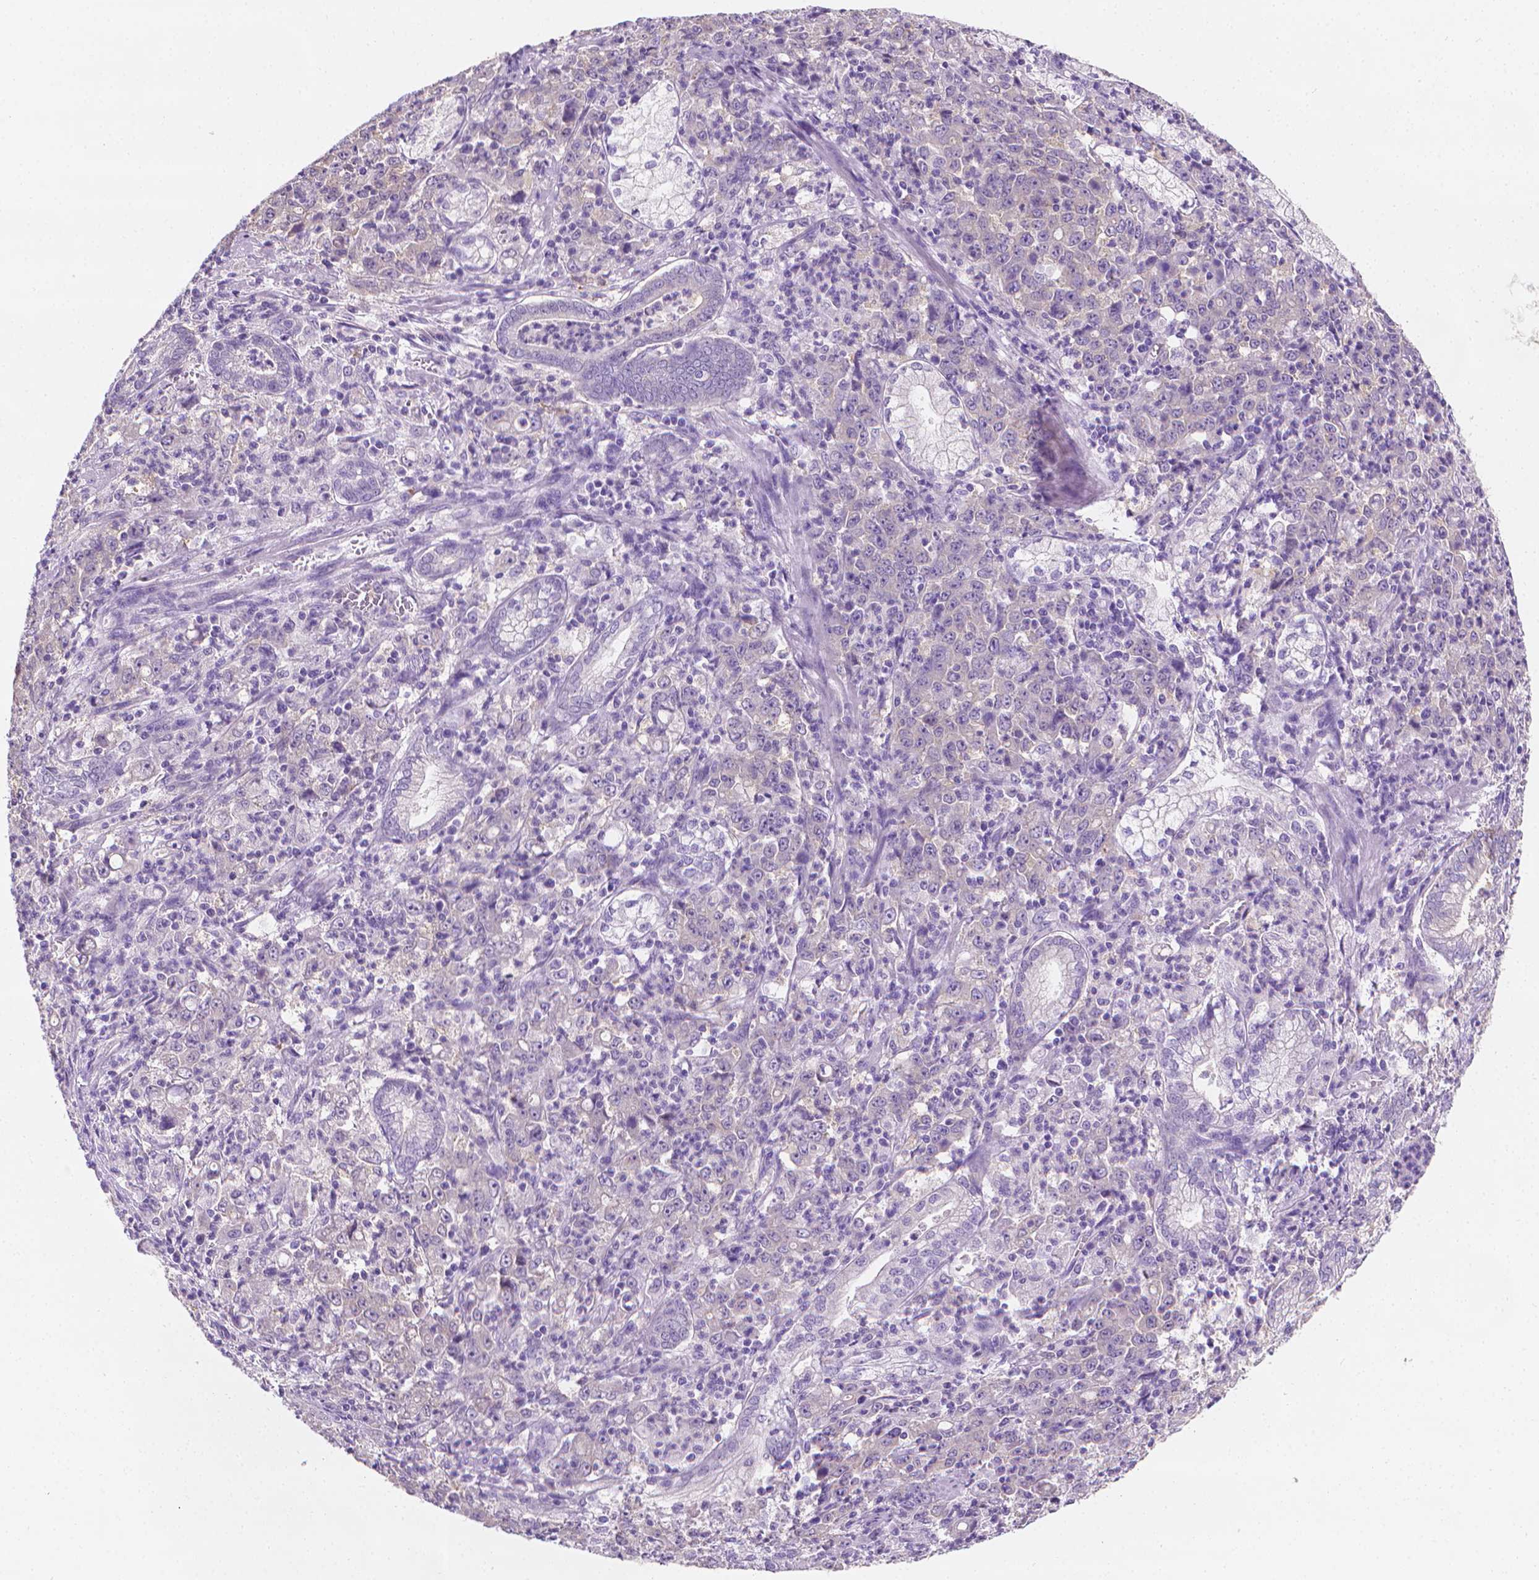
{"staining": {"intensity": "weak", "quantity": "<25%", "location": "cytoplasmic/membranous"}, "tissue": "stomach cancer", "cell_type": "Tumor cells", "image_type": "cancer", "snomed": [{"axis": "morphology", "description": "Adenocarcinoma, NOS"}, {"axis": "topography", "description": "Stomach, lower"}], "caption": "An immunohistochemistry photomicrograph of stomach adenocarcinoma is shown. There is no staining in tumor cells of stomach adenocarcinoma.", "gene": "FASN", "patient": {"sex": "female", "age": 71}}